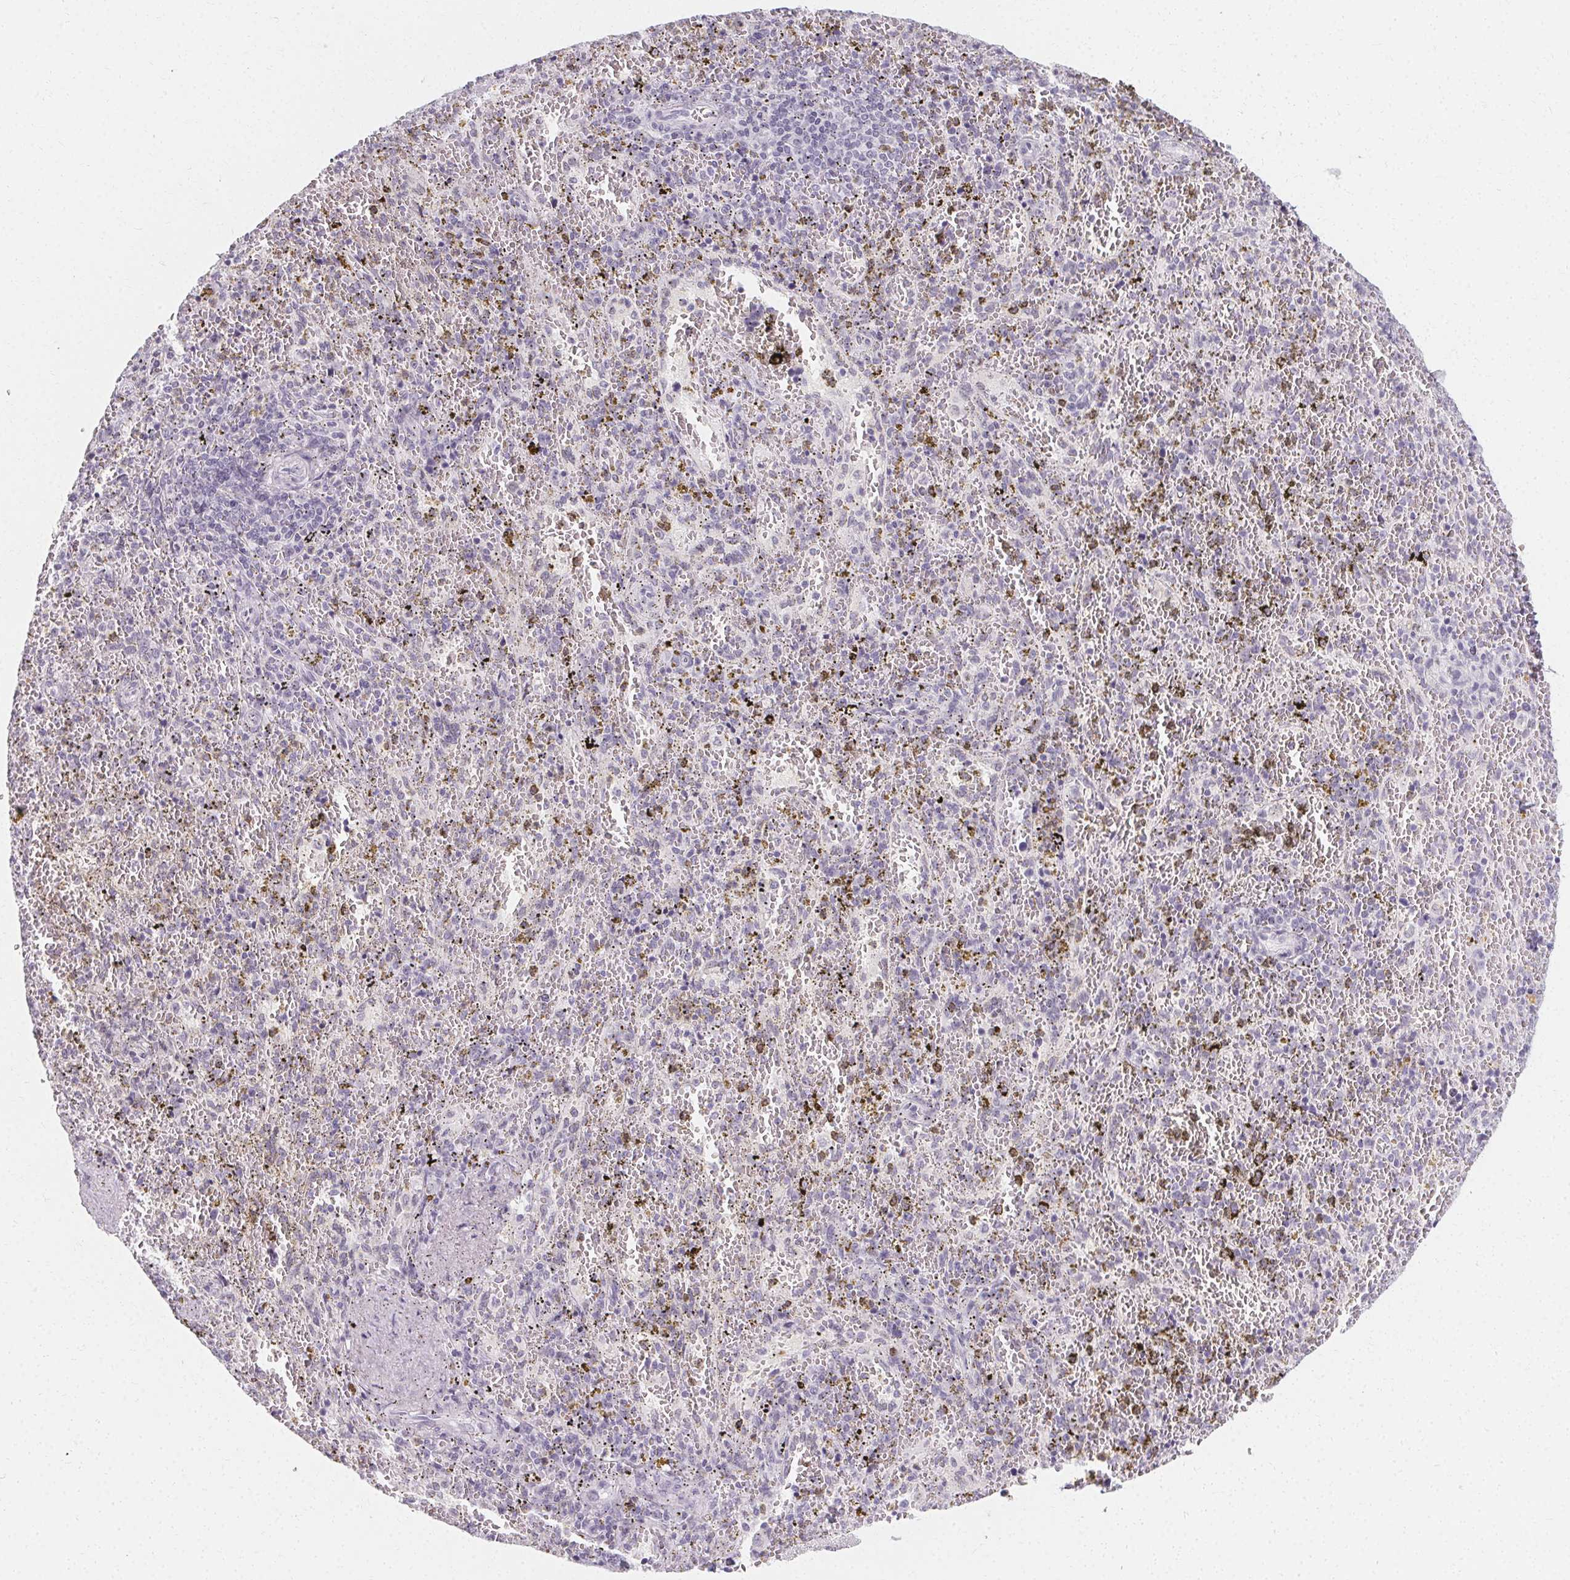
{"staining": {"intensity": "negative", "quantity": "none", "location": "none"}, "tissue": "spleen", "cell_type": "Cells in red pulp", "image_type": "normal", "snomed": [{"axis": "morphology", "description": "Normal tissue, NOS"}, {"axis": "topography", "description": "Spleen"}], "caption": "Immunohistochemistry (IHC) histopathology image of benign spleen: spleen stained with DAB (3,3'-diaminobenzidine) displays no significant protein staining in cells in red pulp.", "gene": "SYNPR", "patient": {"sex": "female", "age": 50}}